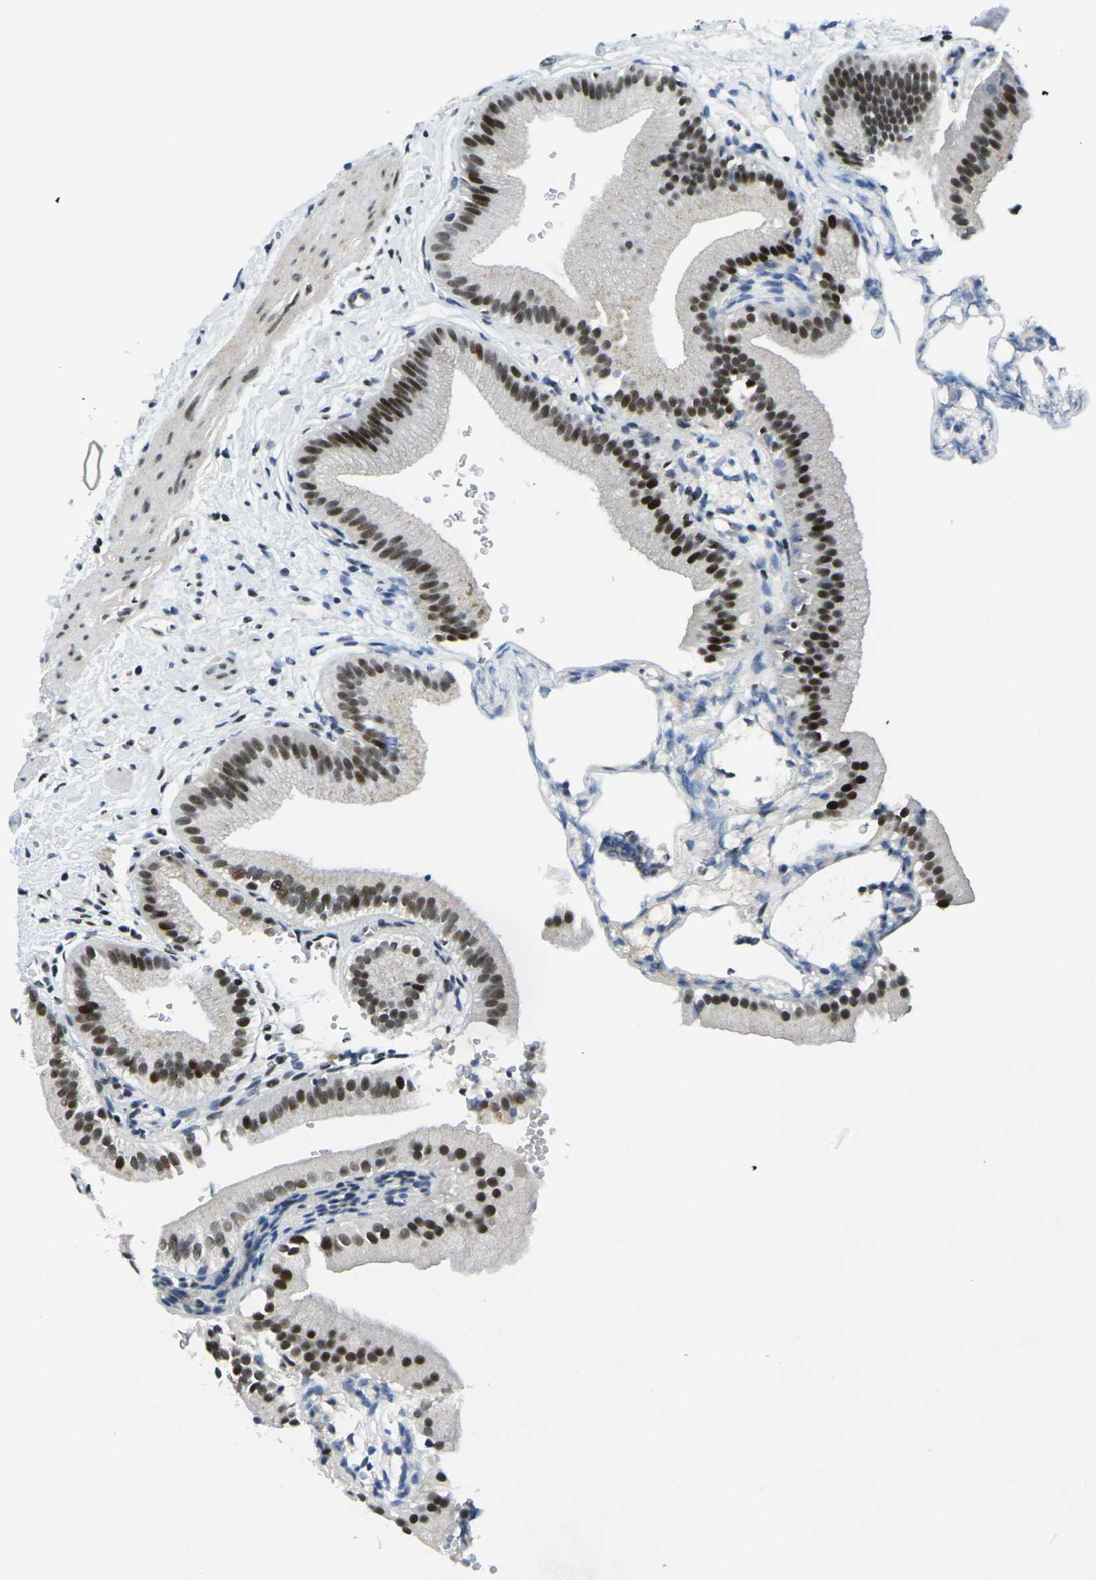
{"staining": {"intensity": "strong", "quantity": ">75%", "location": "nuclear"}, "tissue": "gallbladder", "cell_type": "Glandular cells", "image_type": "normal", "snomed": [{"axis": "morphology", "description": "Normal tissue, NOS"}, {"axis": "topography", "description": "Gallbladder"}], "caption": "Normal gallbladder exhibits strong nuclear positivity in approximately >75% of glandular cells.", "gene": "PRPF8", "patient": {"sex": "male", "age": 55}}